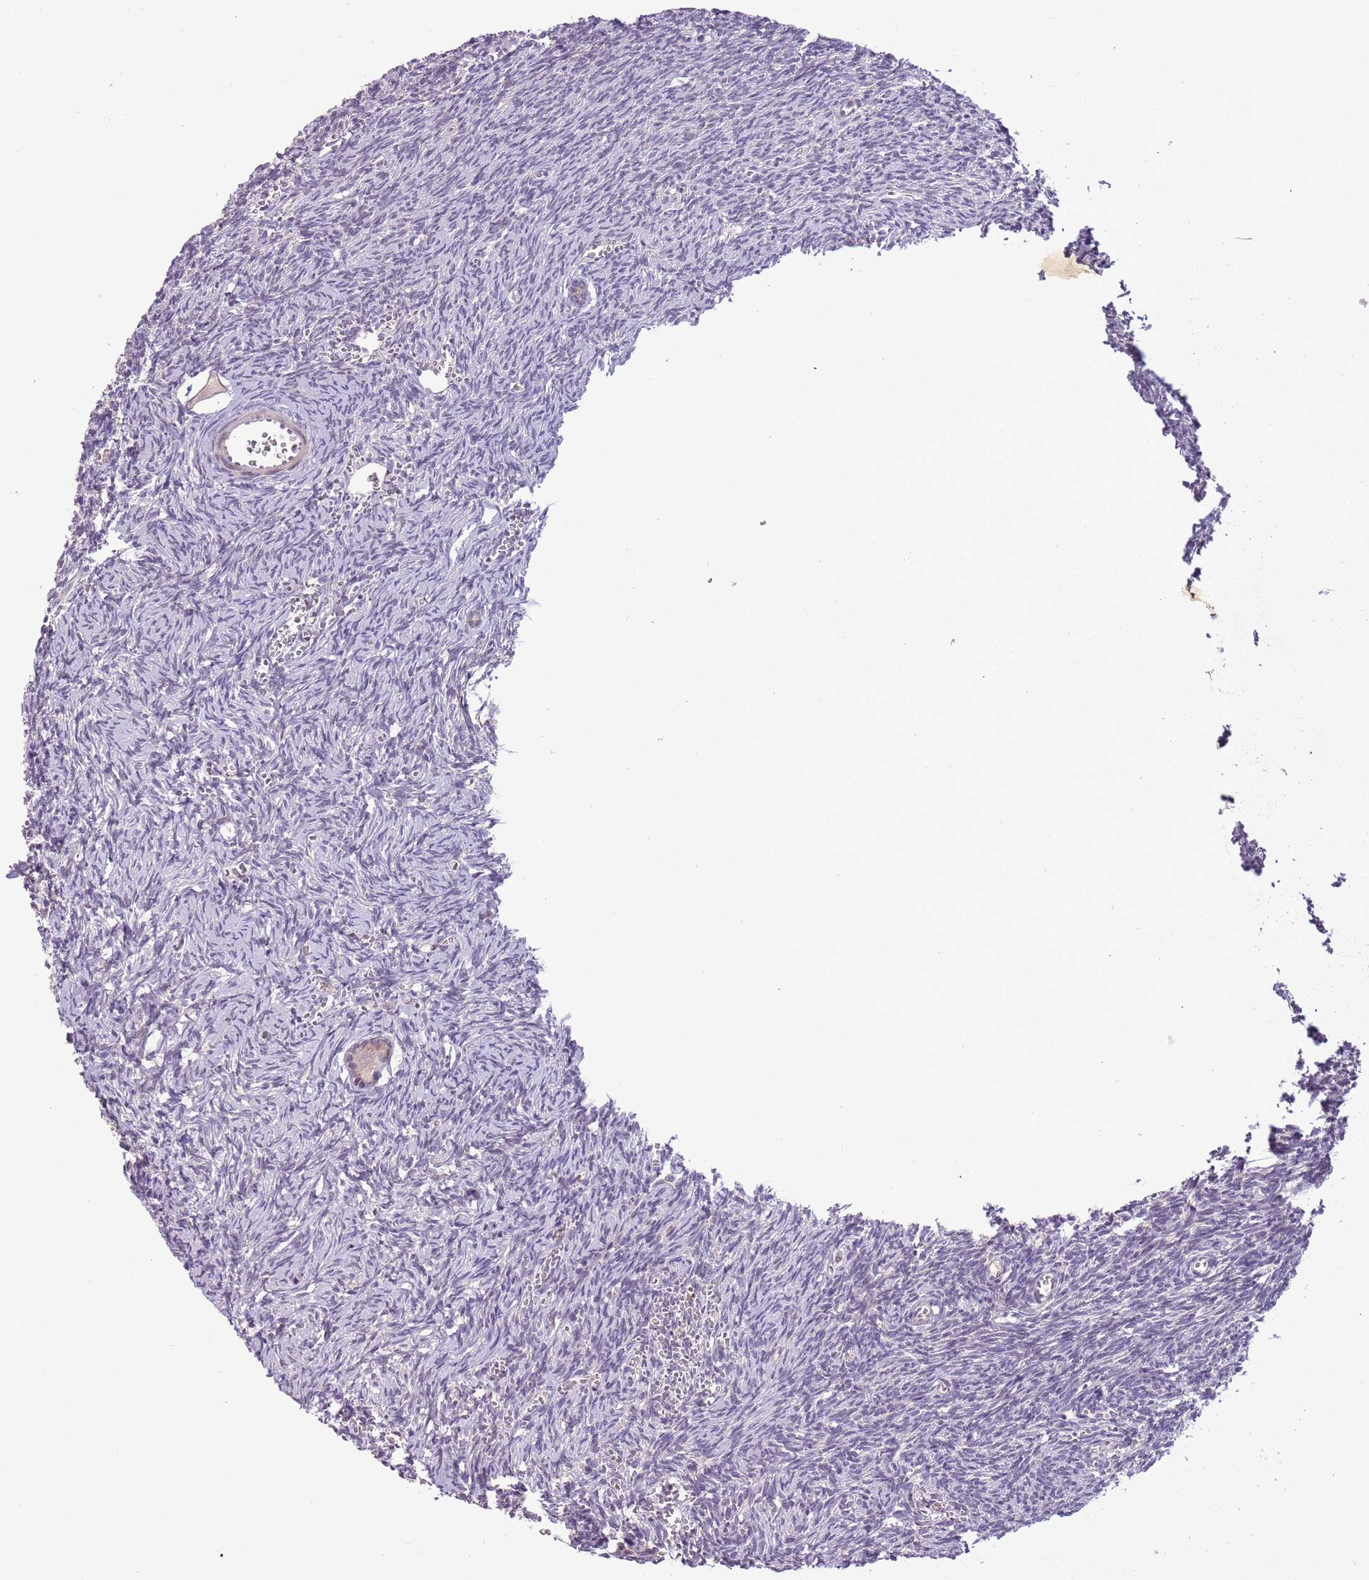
{"staining": {"intensity": "weak", "quantity": ">75%", "location": "cytoplasmic/membranous"}, "tissue": "ovary", "cell_type": "Follicle cells", "image_type": "normal", "snomed": [{"axis": "morphology", "description": "Normal tissue, NOS"}, {"axis": "topography", "description": "Ovary"}], "caption": "The image reveals a brown stain indicating the presence of a protein in the cytoplasmic/membranous of follicle cells in ovary.", "gene": "SHROOM3", "patient": {"sex": "female", "age": 39}}